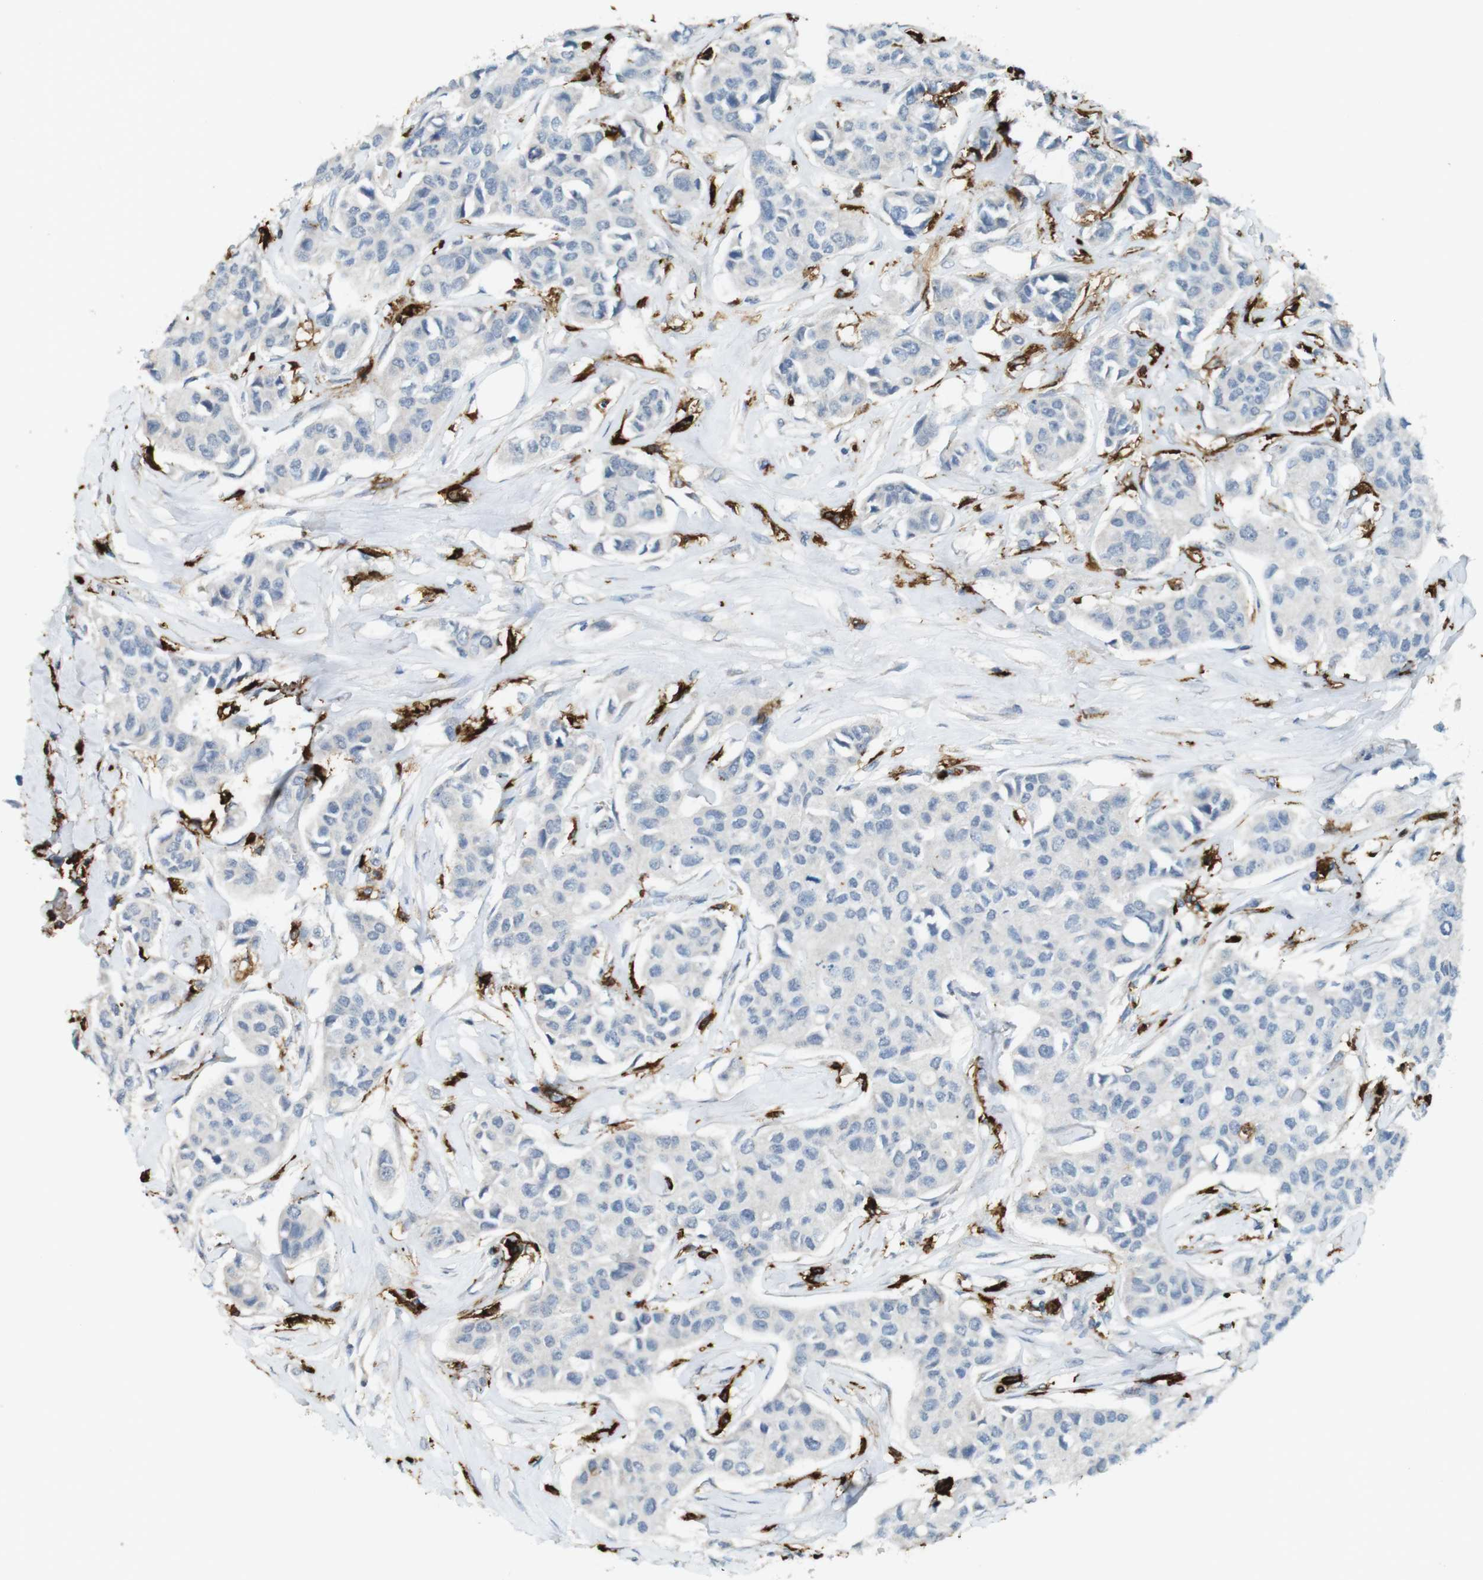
{"staining": {"intensity": "negative", "quantity": "none", "location": "none"}, "tissue": "breast cancer", "cell_type": "Tumor cells", "image_type": "cancer", "snomed": [{"axis": "morphology", "description": "Duct carcinoma"}, {"axis": "topography", "description": "Breast"}], "caption": "The histopathology image demonstrates no significant expression in tumor cells of breast cancer (infiltrating ductal carcinoma). (IHC, brightfield microscopy, high magnification).", "gene": "HLA-DRA", "patient": {"sex": "female", "age": 80}}